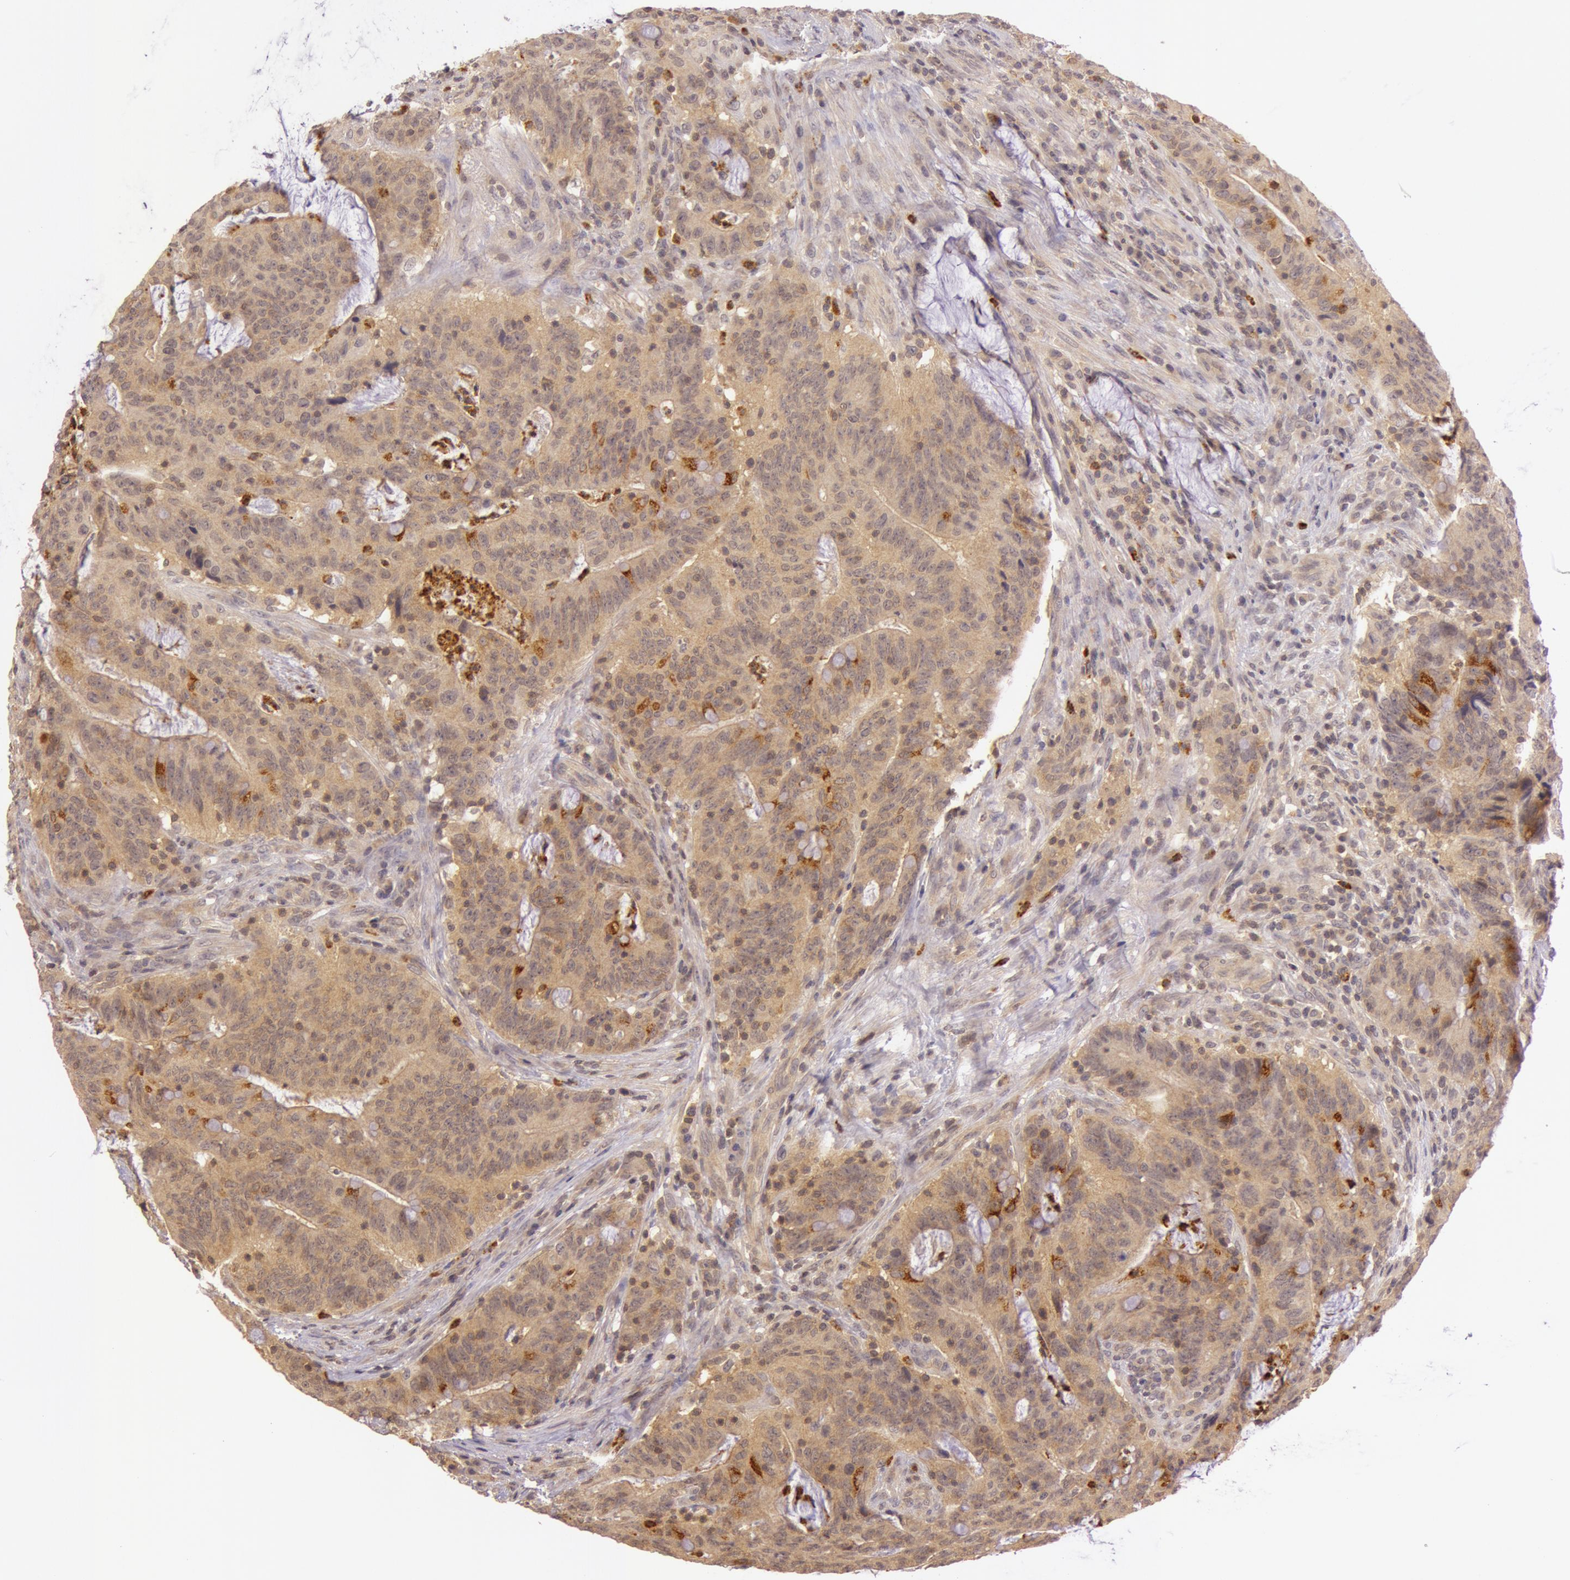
{"staining": {"intensity": "moderate", "quantity": ">75%", "location": "cytoplasmic/membranous"}, "tissue": "colorectal cancer", "cell_type": "Tumor cells", "image_type": "cancer", "snomed": [{"axis": "morphology", "description": "Adenocarcinoma, NOS"}, {"axis": "topography", "description": "Colon"}], "caption": "Immunohistochemistry micrograph of neoplastic tissue: colorectal cancer (adenocarcinoma) stained using IHC displays medium levels of moderate protein expression localized specifically in the cytoplasmic/membranous of tumor cells, appearing as a cytoplasmic/membranous brown color.", "gene": "ATG2B", "patient": {"sex": "male", "age": 54}}